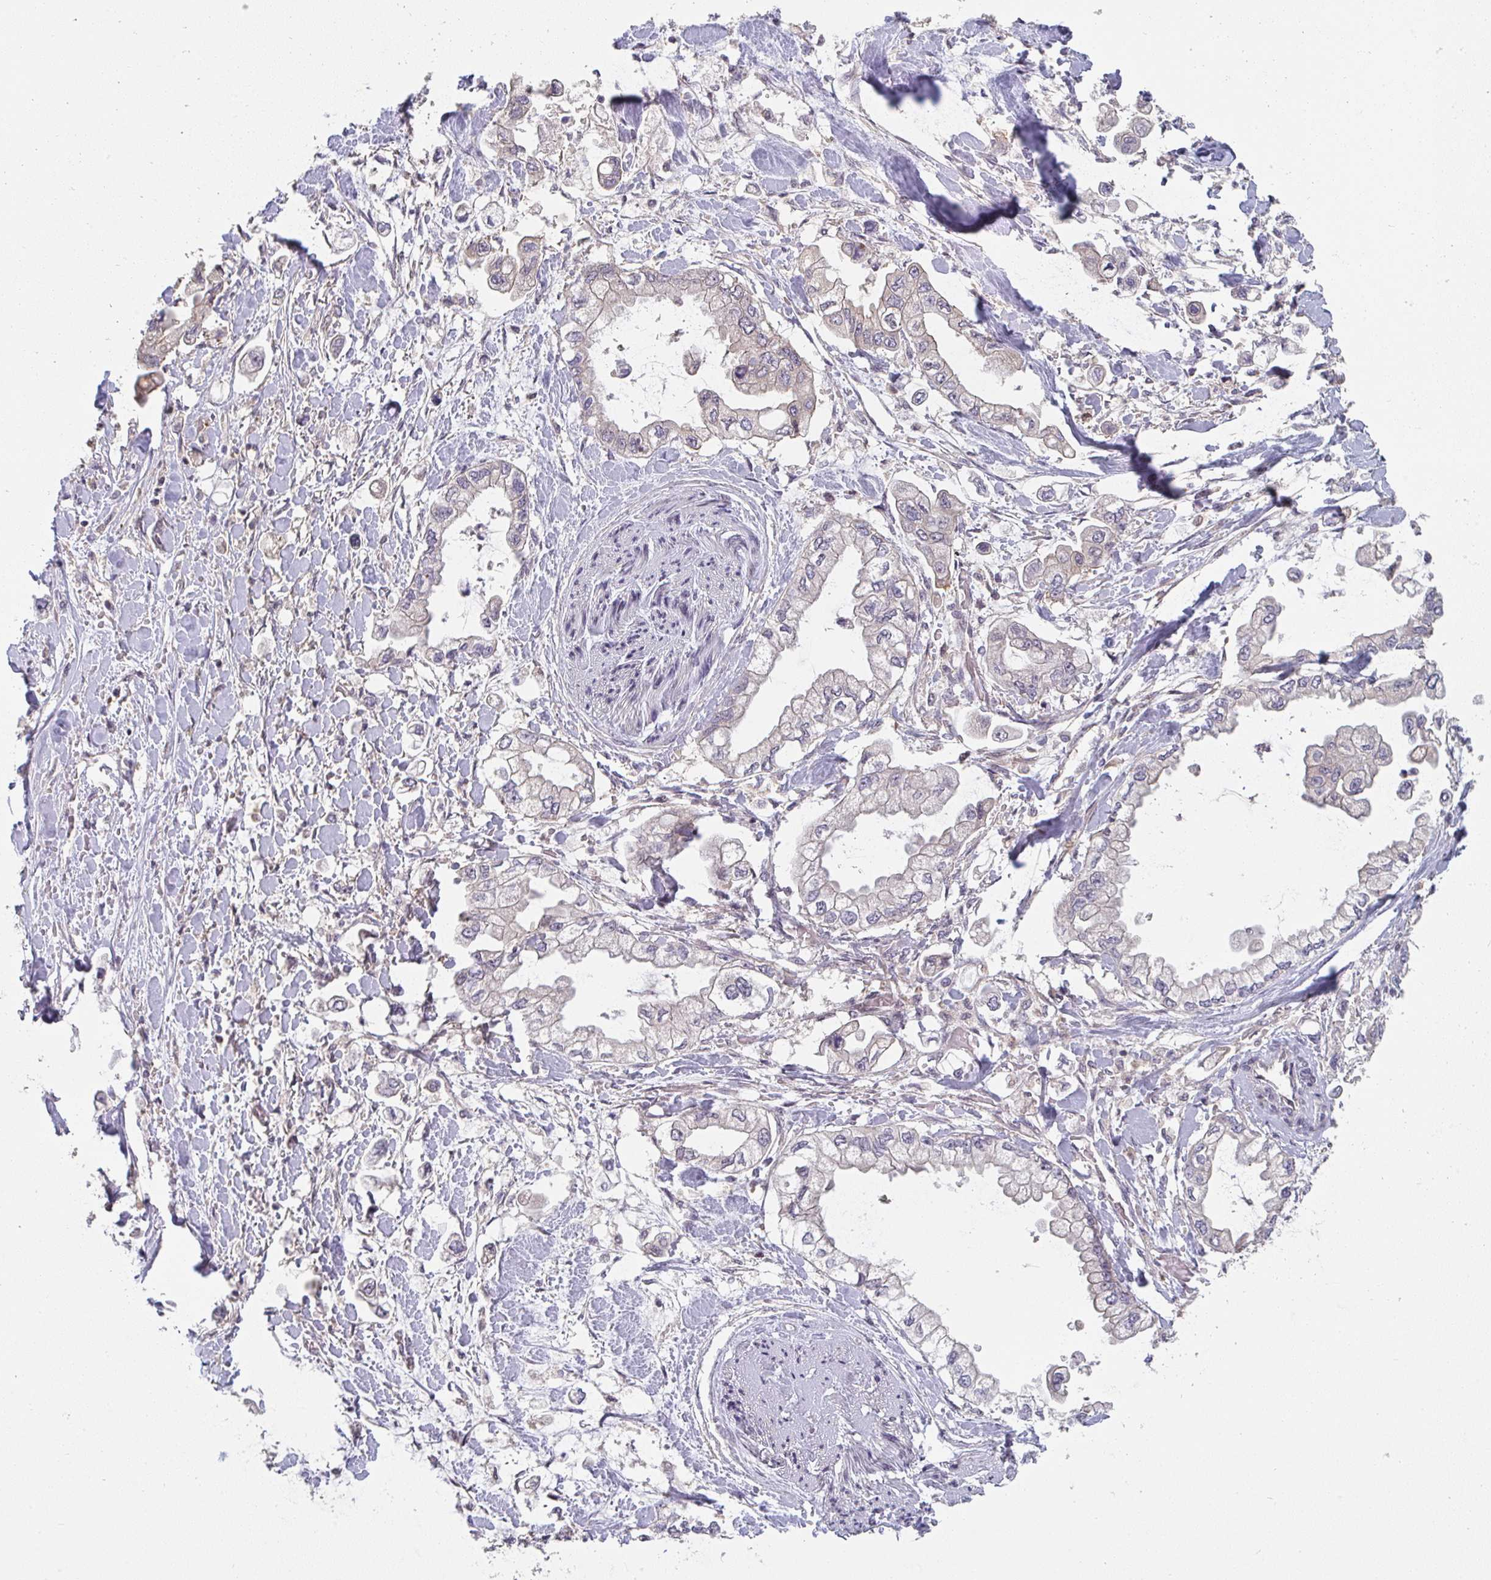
{"staining": {"intensity": "negative", "quantity": "none", "location": "none"}, "tissue": "stomach cancer", "cell_type": "Tumor cells", "image_type": "cancer", "snomed": [{"axis": "morphology", "description": "Adenocarcinoma, NOS"}, {"axis": "topography", "description": "Stomach"}], "caption": "This is an IHC histopathology image of human adenocarcinoma (stomach). There is no positivity in tumor cells.", "gene": "RANGRF", "patient": {"sex": "male", "age": 62}}